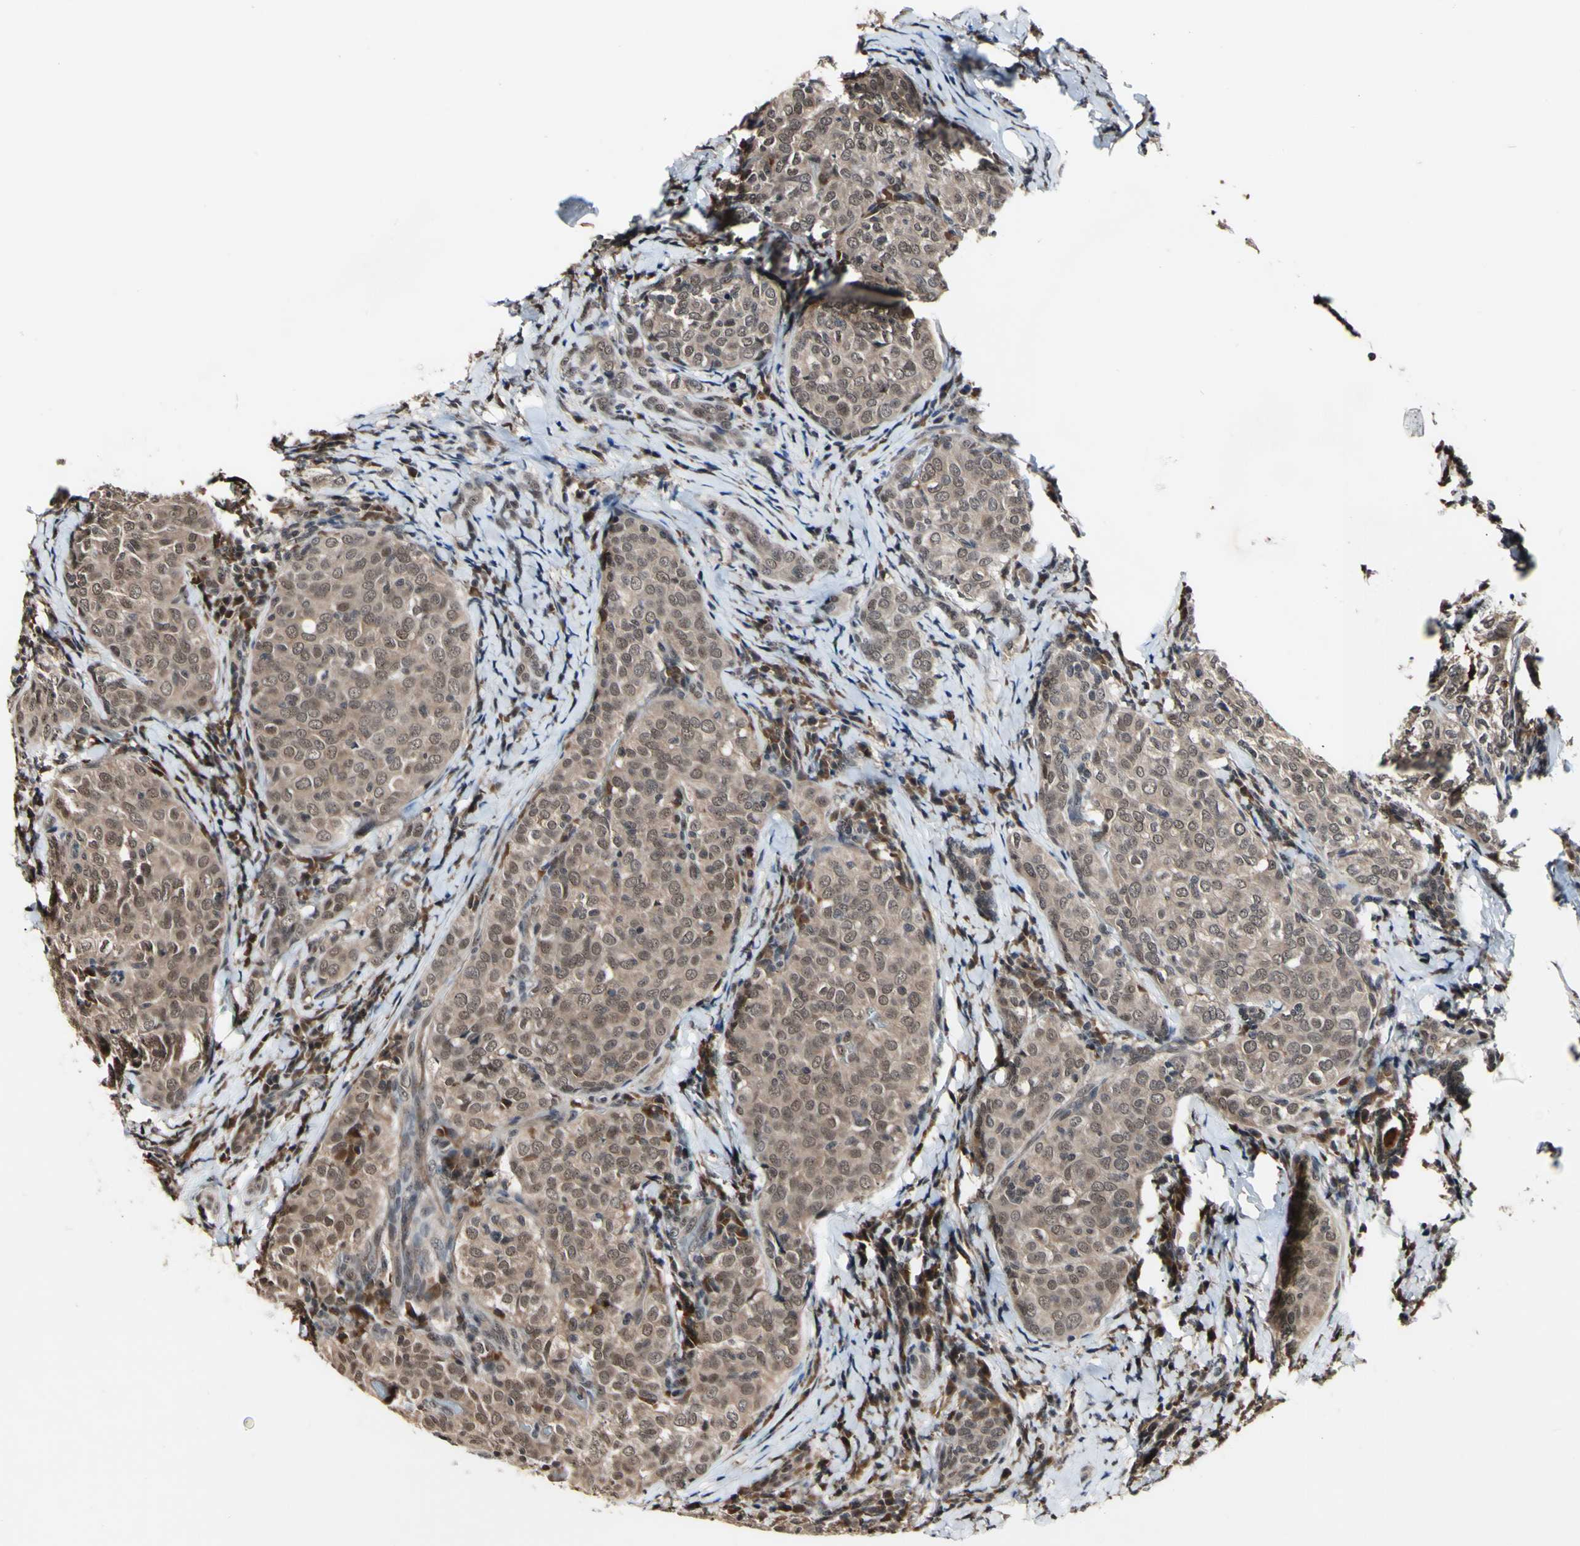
{"staining": {"intensity": "weak", "quantity": ">75%", "location": "cytoplasmic/membranous,nuclear"}, "tissue": "thyroid cancer", "cell_type": "Tumor cells", "image_type": "cancer", "snomed": [{"axis": "morphology", "description": "Normal tissue, NOS"}, {"axis": "morphology", "description": "Papillary adenocarcinoma, NOS"}, {"axis": "topography", "description": "Thyroid gland"}], "caption": "The micrograph exhibits immunohistochemical staining of papillary adenocarcinoma (thyroid). There is weak cytoplasmic/membranous and nuclear staining is seen in approximately >75% of tumor cells. The staining is performed using DAB brown chromogen to label protein expression. The nuclei are counter-stained blue using hematoxylin.", "gene": "PSMD10", "patient": {"sex": "female", "age": 30}}